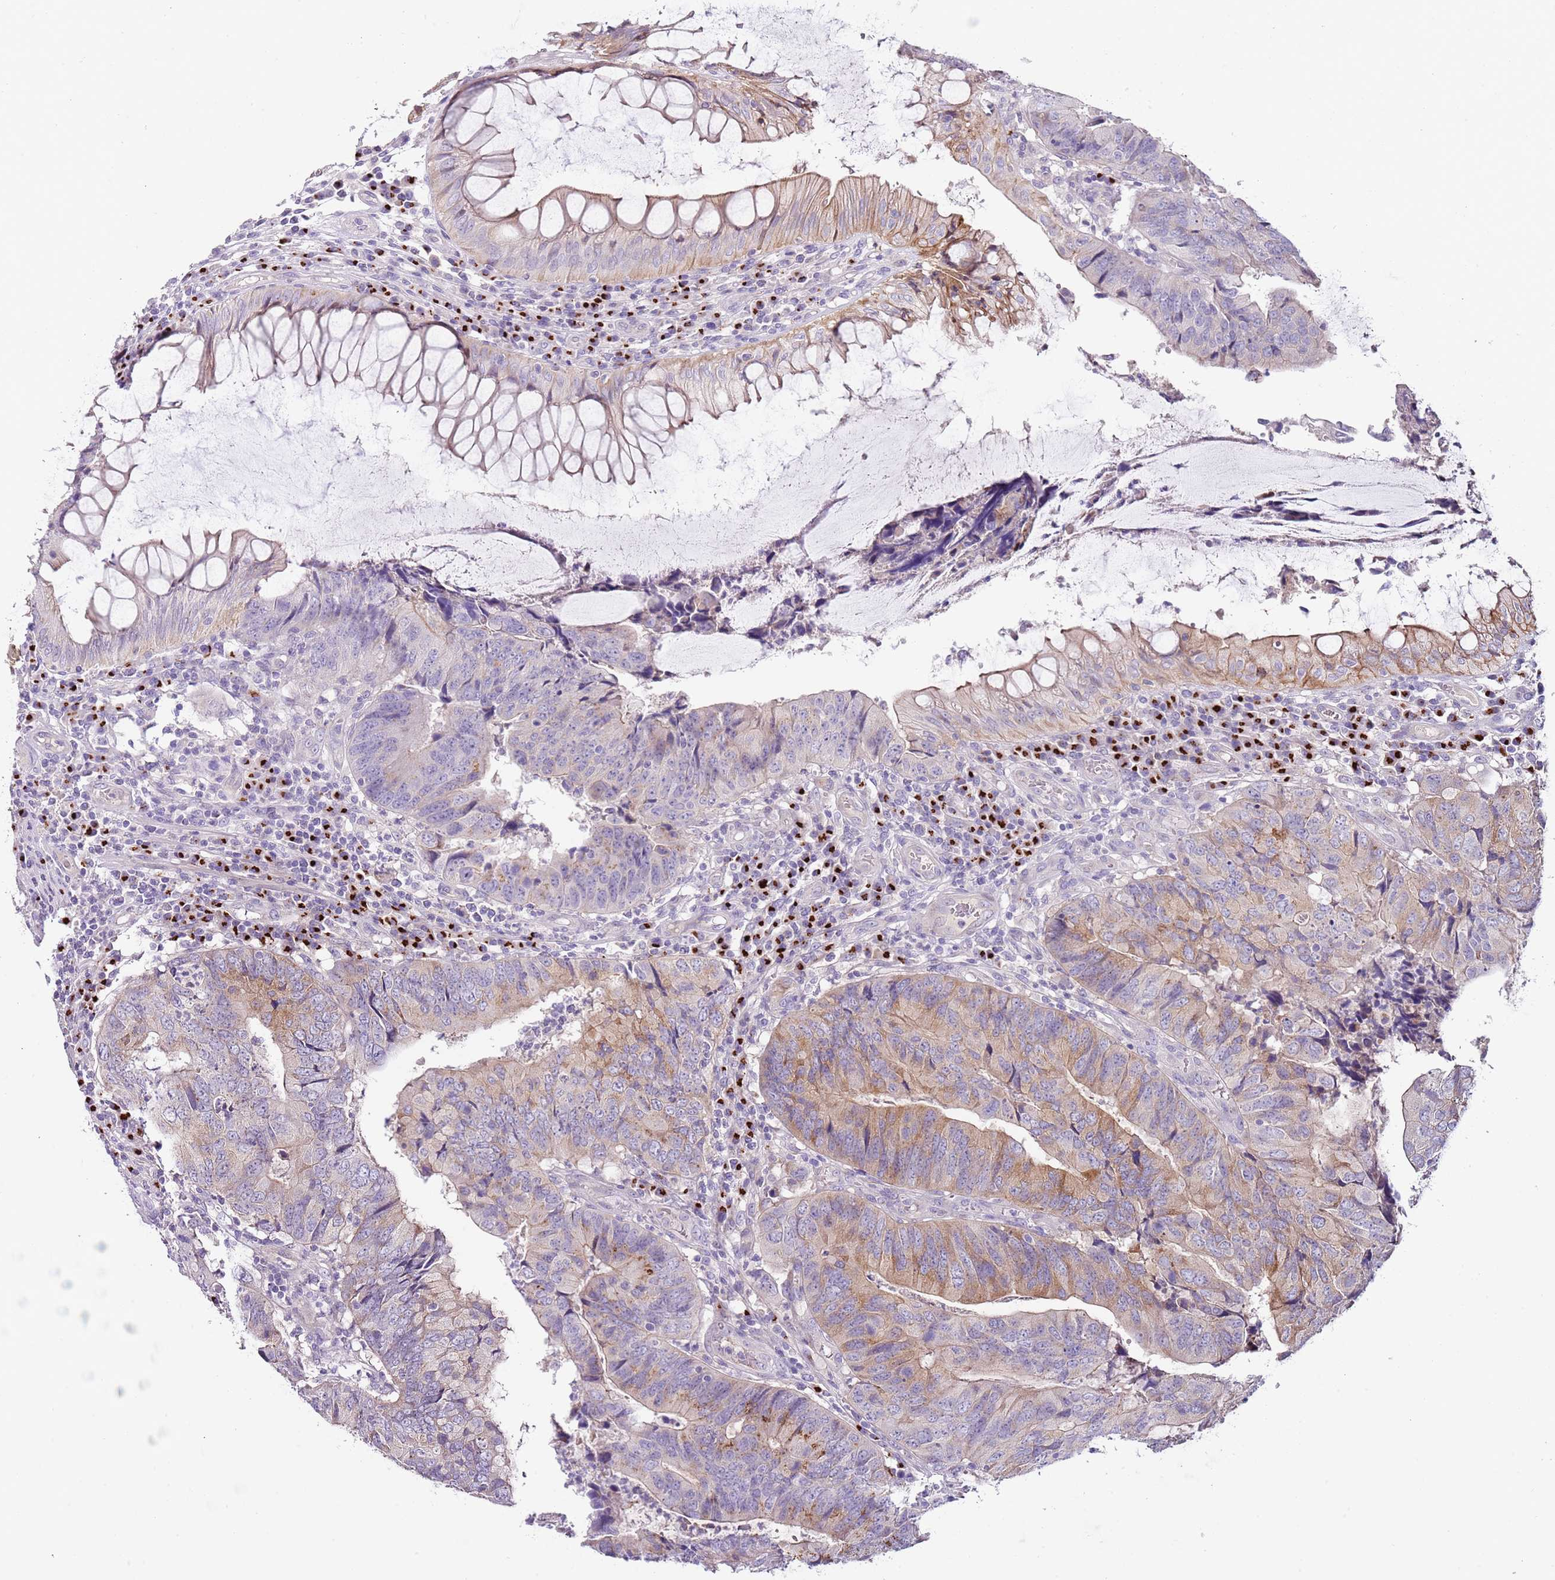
{"staining": {"intensity": "moderate", "quantity": "<25%", "location": "cytoplasmic/membranous"}, "tissue": "colorectal cancer", "cell_type": "Tumor cells", "image_type": "cancer", "snomed": [{"axis": "morphology", "description": "Adenocarcinoma, NOS"}, {"axis": "topography", "description": "Colon"}], "caption": "This photomicrograph reveals colorectal cancer (adenocarcinoma) stained with immunohistochemistry (IHC) to label a protein in brown. The cytoplasmic/membranous of tumor cells show moderate positivity for the protein. Nuclei are counter-stained blue.", "gene": "C2CD3", "patient": {"sex": "female", "age": 67}}